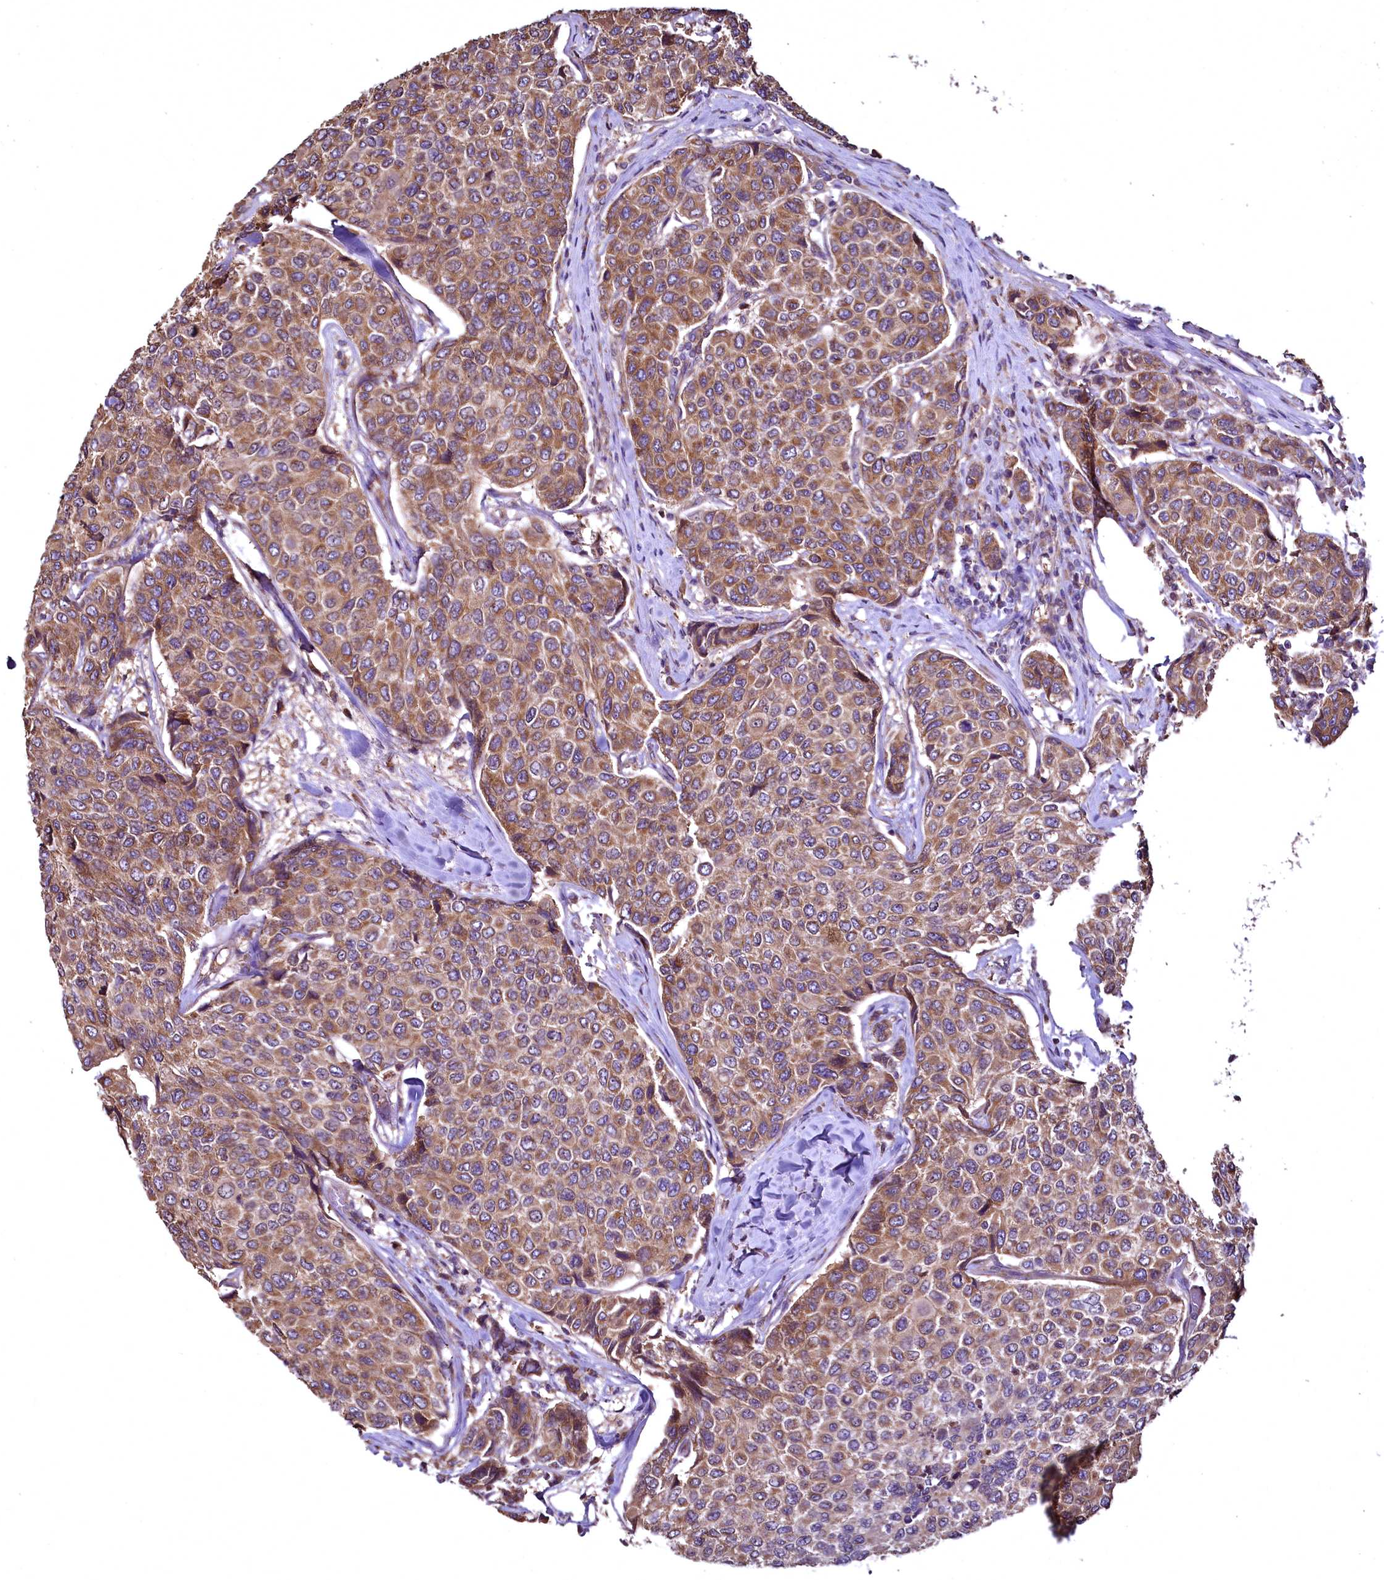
{"staining": {"intensity": "moderate", "quantity": ">75%", "location": "cytoplasmic/membranous"}, "tissue": "breast cancer", "cell_type": "Tumor cells", "image_type": "cancer", "snomed": [{"axis": "morphology", "description": "Duct carcinoma"}, {"axis": "topography", "description": "Breast"}], "caption": "Immunohistochemistry (DAB (3,3'-diaminobenzidine)) staining of breast cancer (intraductal carcinoma) exhibits moderate cytoplasmic/membranous protein positivity in approximately >75% of tumor cells. The protein is stained brown, and the nuclei are stained in blue (DAB IHC with brightfield microscopy, high magnification).", "gene": "TBCEL", "patient": {"sex": "female", "age": 55}}